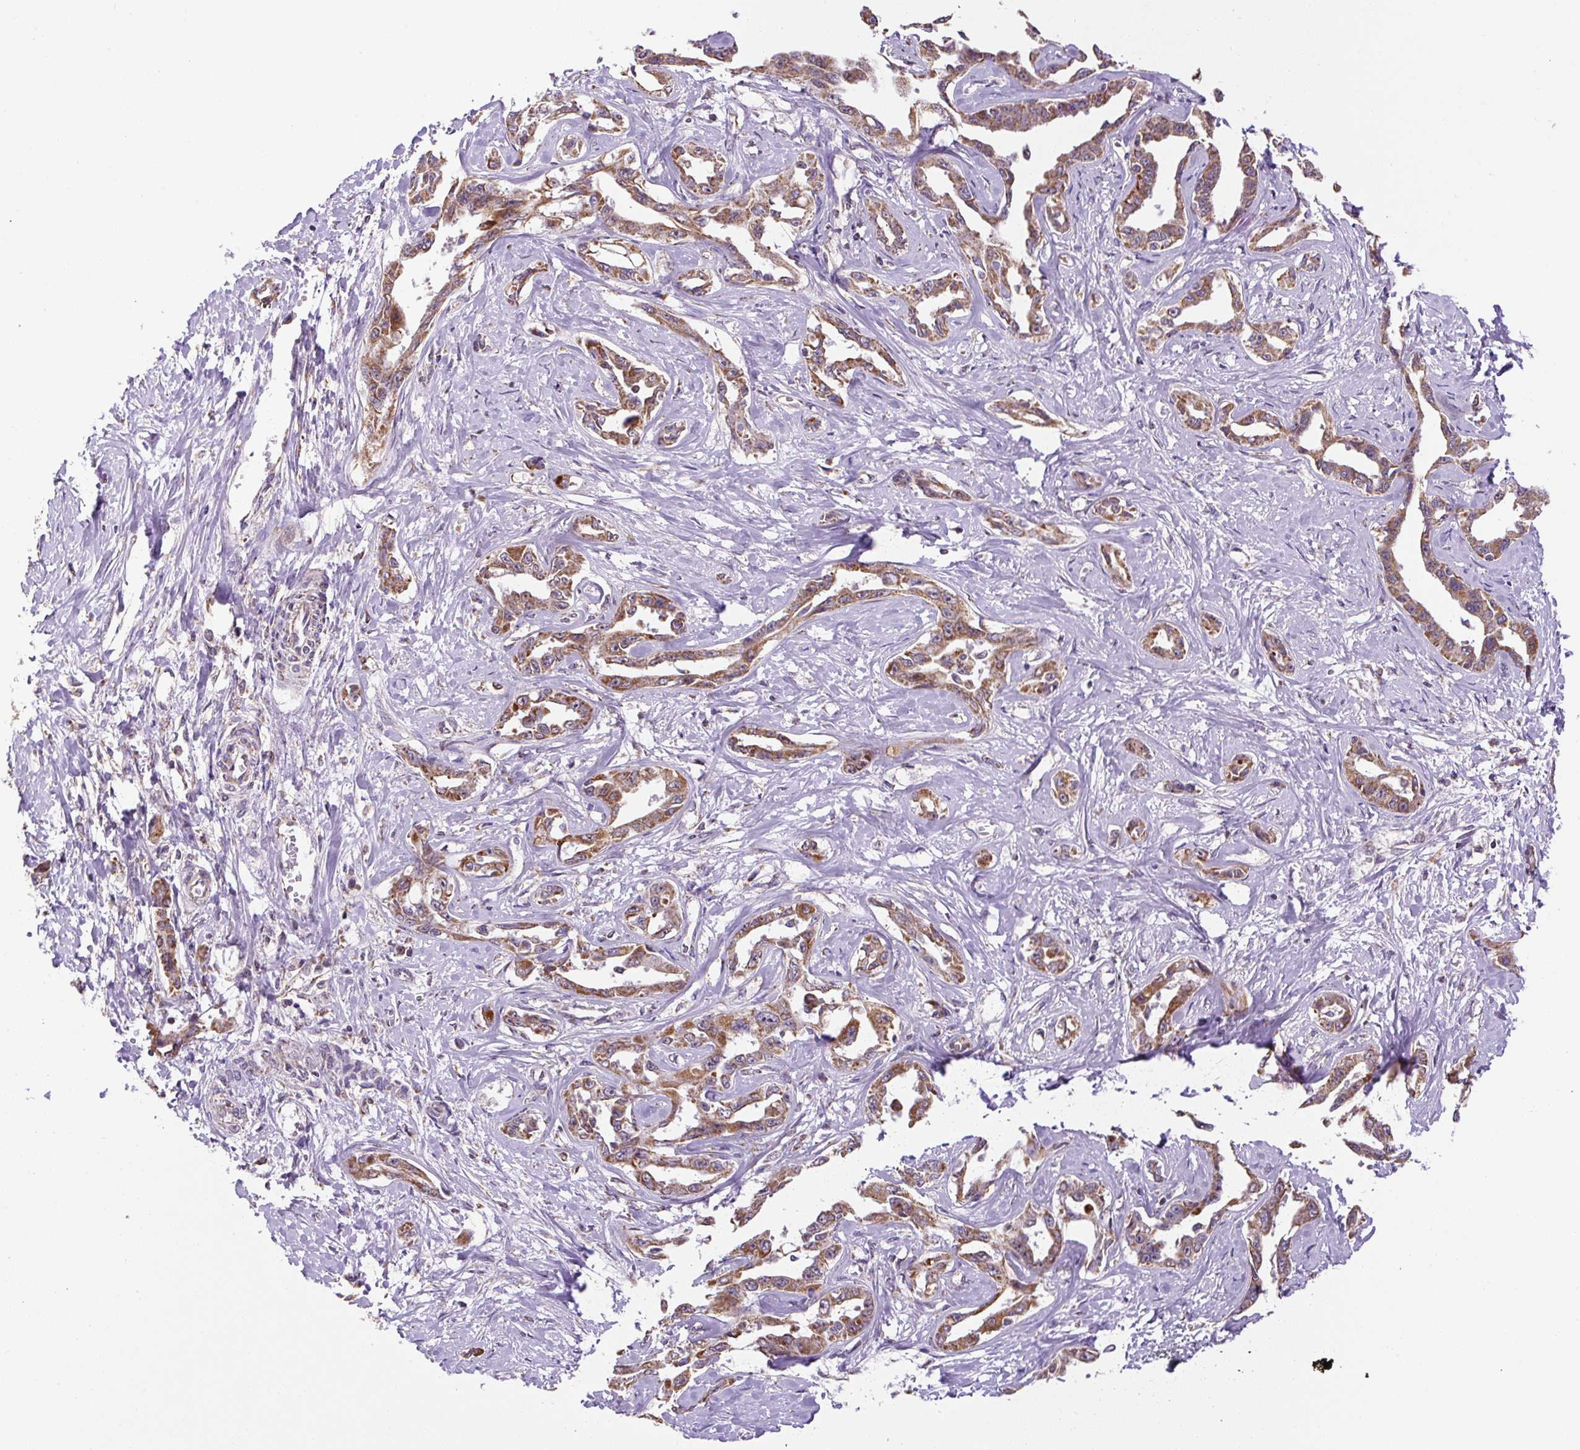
{"staining": {"intensity": "moderate", "quantity": ">75%", "location": "cytoplasmic/membranous"}, "tissue": "liver cancer", "cell_type": "Tumor cells", "image_type": "cancer", "snomed": [{"axis": "morphology", "description": "Cholangiocarcinoma"}, {"axis": "topography", "description": "Liver"}], "caption": "Protein staining of liver cancer tissue displays moderate cytoplasmic/membranous positivity in about >75% of tumor cells.", "gene": "MFSD9", "patient": {"sex": "male", "age": 59}}